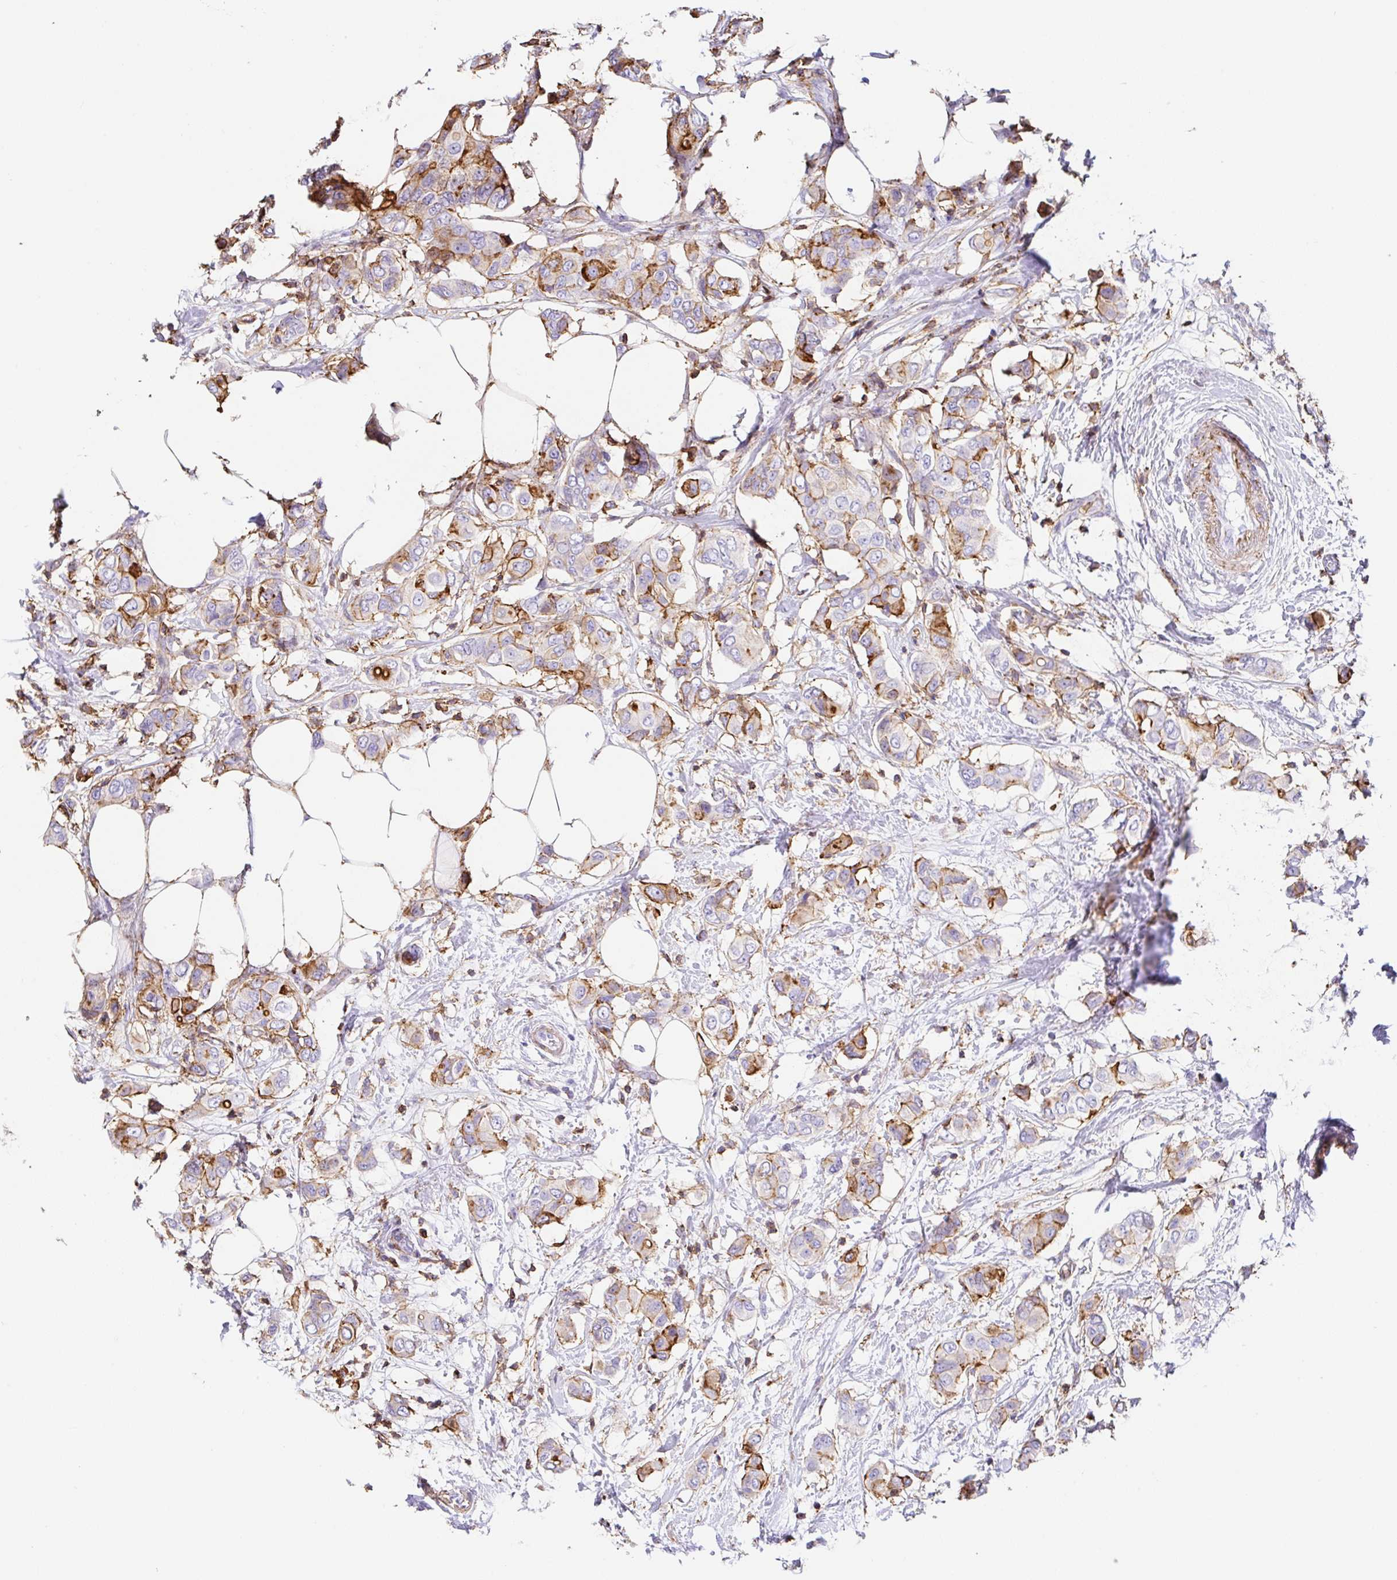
{"staining": {"intensity": "moderate", "quantity": ">75%", "location": "cytoplasmic/membranous"}, "tissue": "breast cancer", "cell_type": "Tumor cells", "image_type": "cancer", "snomed": [{"axis": "morphology", "description": "Lobular carcinoma"}, {"axis": "topography", "description": "Breast"}], "caption": "A high-resolution image shows immunohistochemistry (IHC) staining of breast lobular carcinoma, which shows moderate cytoplasmic/membranous expression in approximately >75% of tumor cells. The staining is performed using DAB brown chromogen to label protein expression. The nuclei are counter-stained blue using hematoxylin.", "gene": "MTTP", "patient": {"sex": "female", "age": 51}}